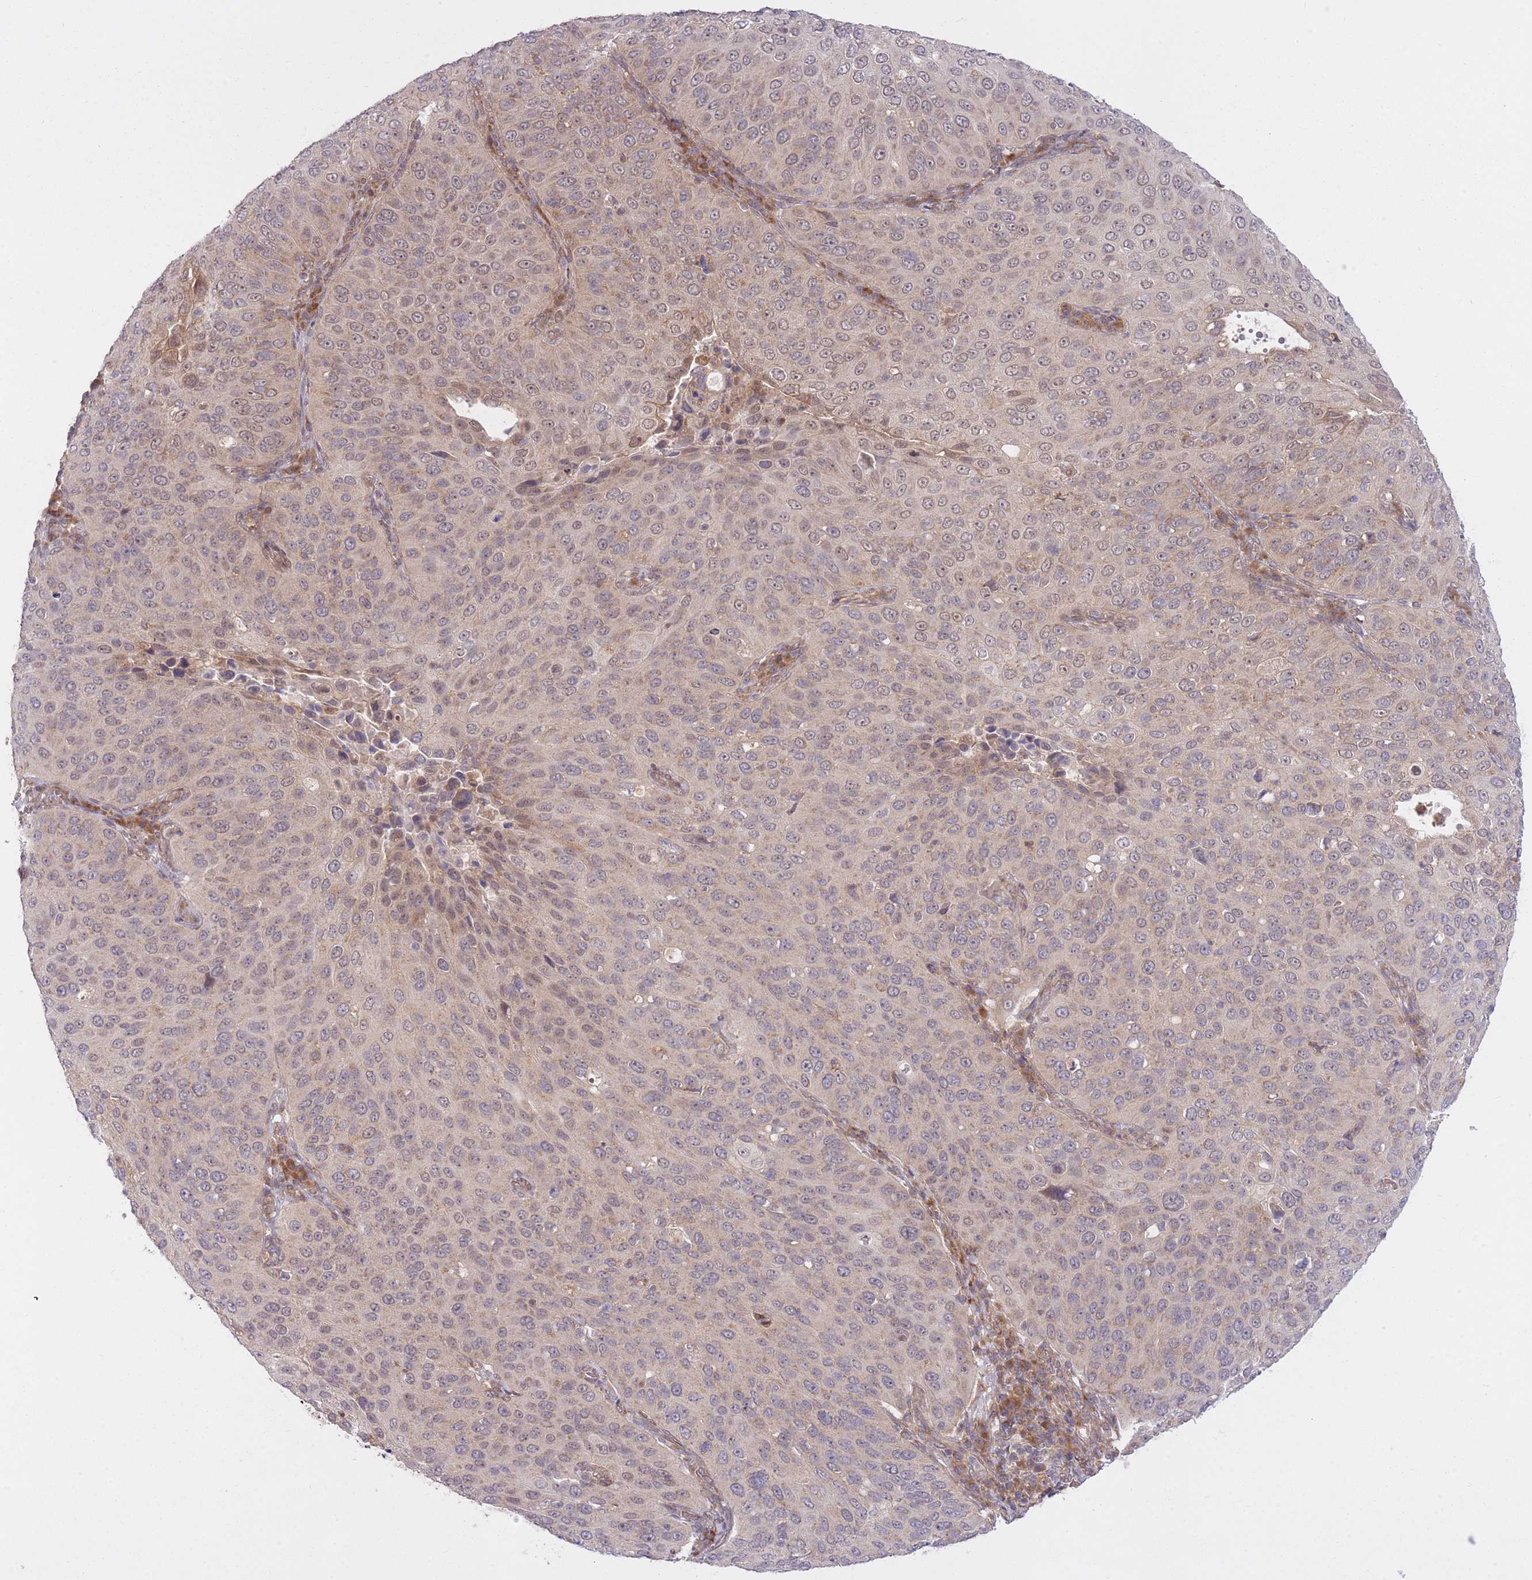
{"staining": {"intensity": "weak", "quantity": "25%-75%", "location": "nuclear"}, "tissue": "cervical cancer", "cell_type": "Tumor cells", "image_type": "cancer", "snomed": [{"axis": "morphology", "description": "Squamous cell carcinoma, NOS"}, {"axis": "topography", "description": "Cervix"}], "caption": "A histopathology image of squamous cell carcinoma (cervical) stained for a protein demonstrates weak nuclear brown staining in tumor cells.", "gene": "ZNF391", "patient": {"sex": "female", "age": 36}}